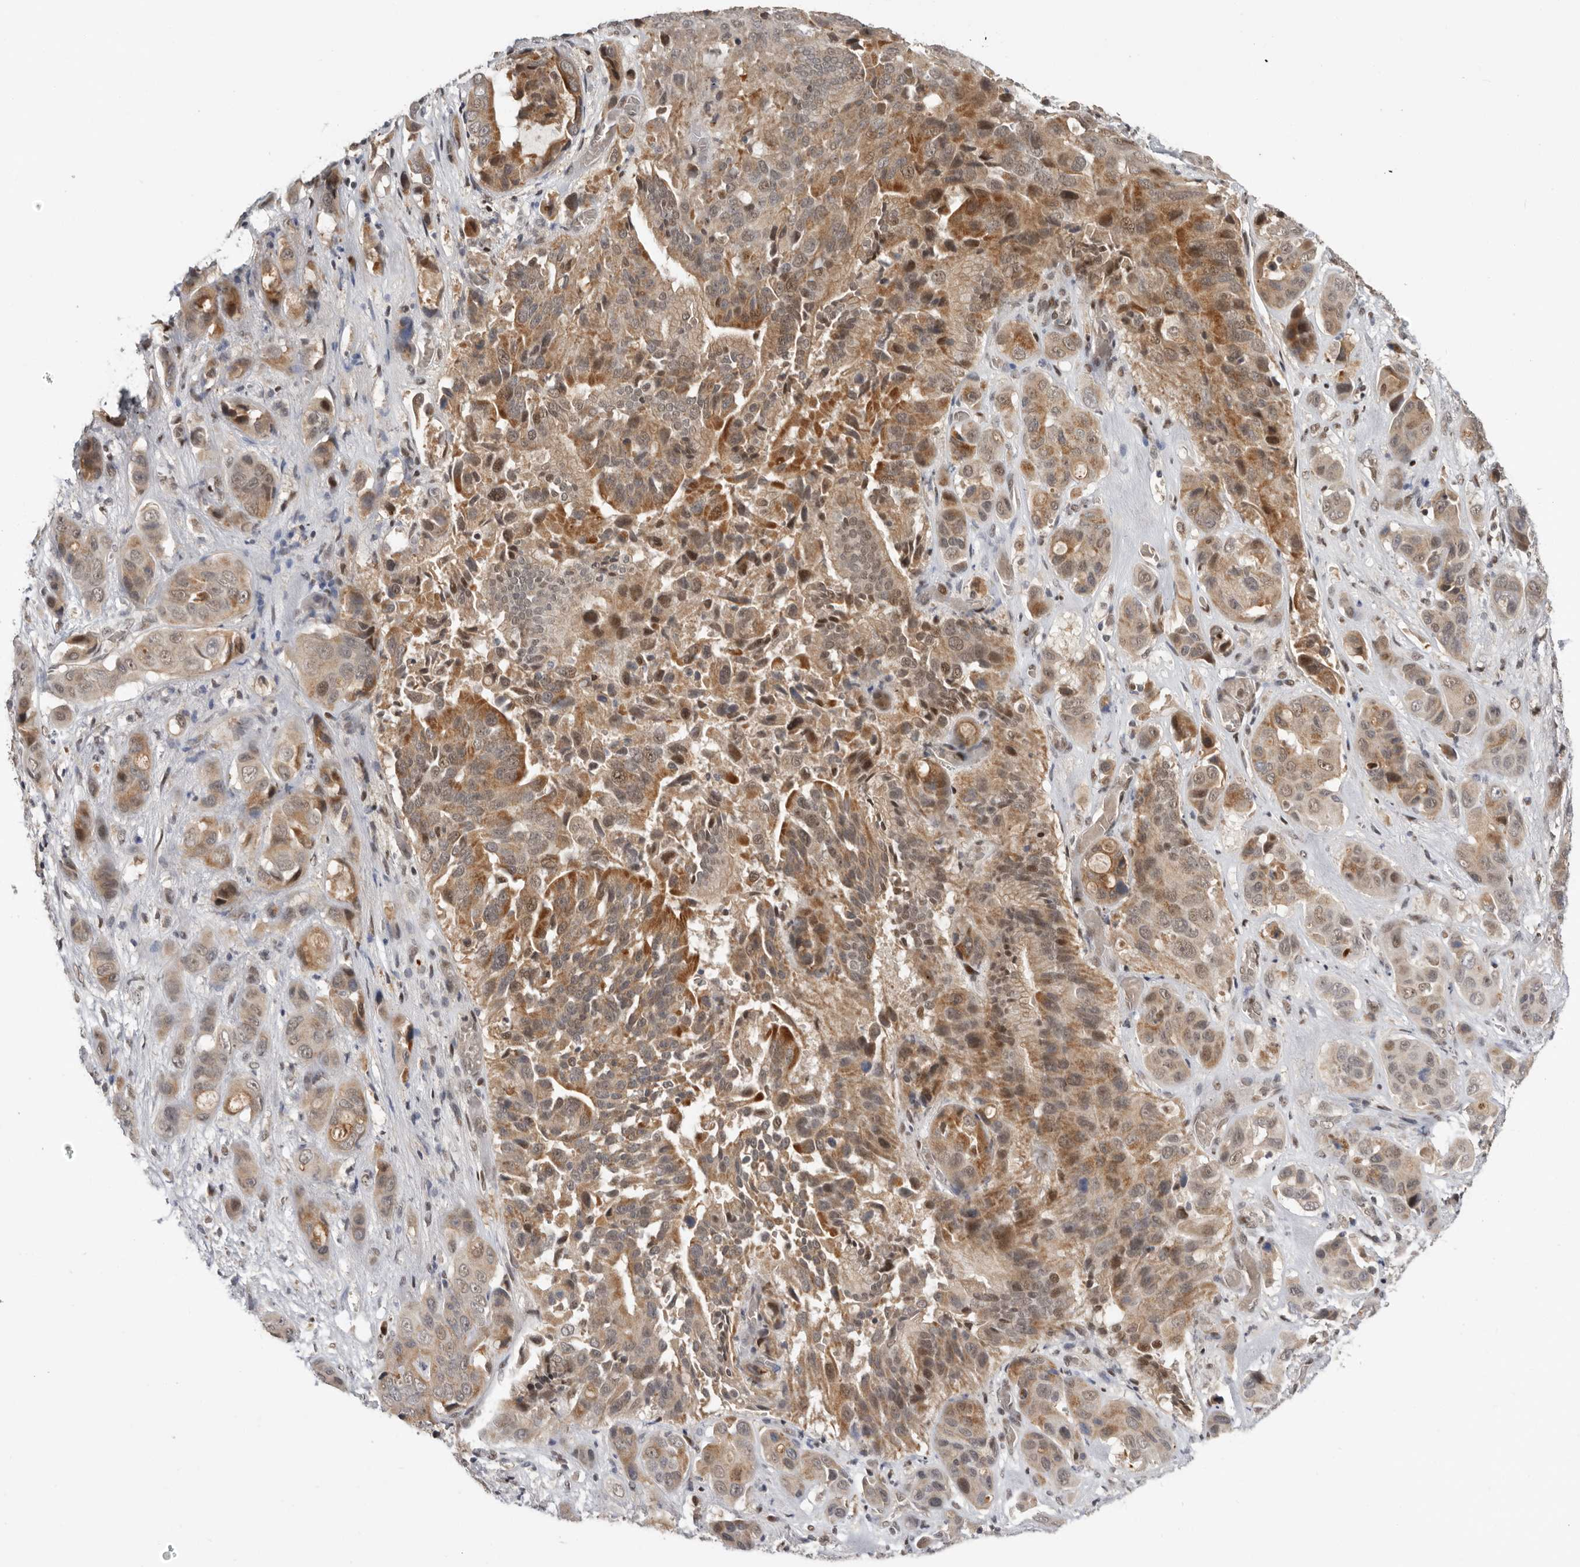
{"staining": {"intensity": "moderate", "quantity": ">75%", "location": "cytoplasmic/membranous,nuclear"}, "tissue": "liver cancer", "cell_type": "Tumor cells", "image_type": "cancer", "snomed": [{"axis": "morphology", "description": "Cholangiocarcinoma"}, {"axis": "topography", "description": "Liver"}], "caption": "Protein expression analysis of cholangiocarcinoma (liver) exhibits moderate cytoplasmic/membranous and nuclear staining in approximately >75% of tumor cells.", "gene": "BRCA2", "patient": {"sex": "female", "age": 52}}